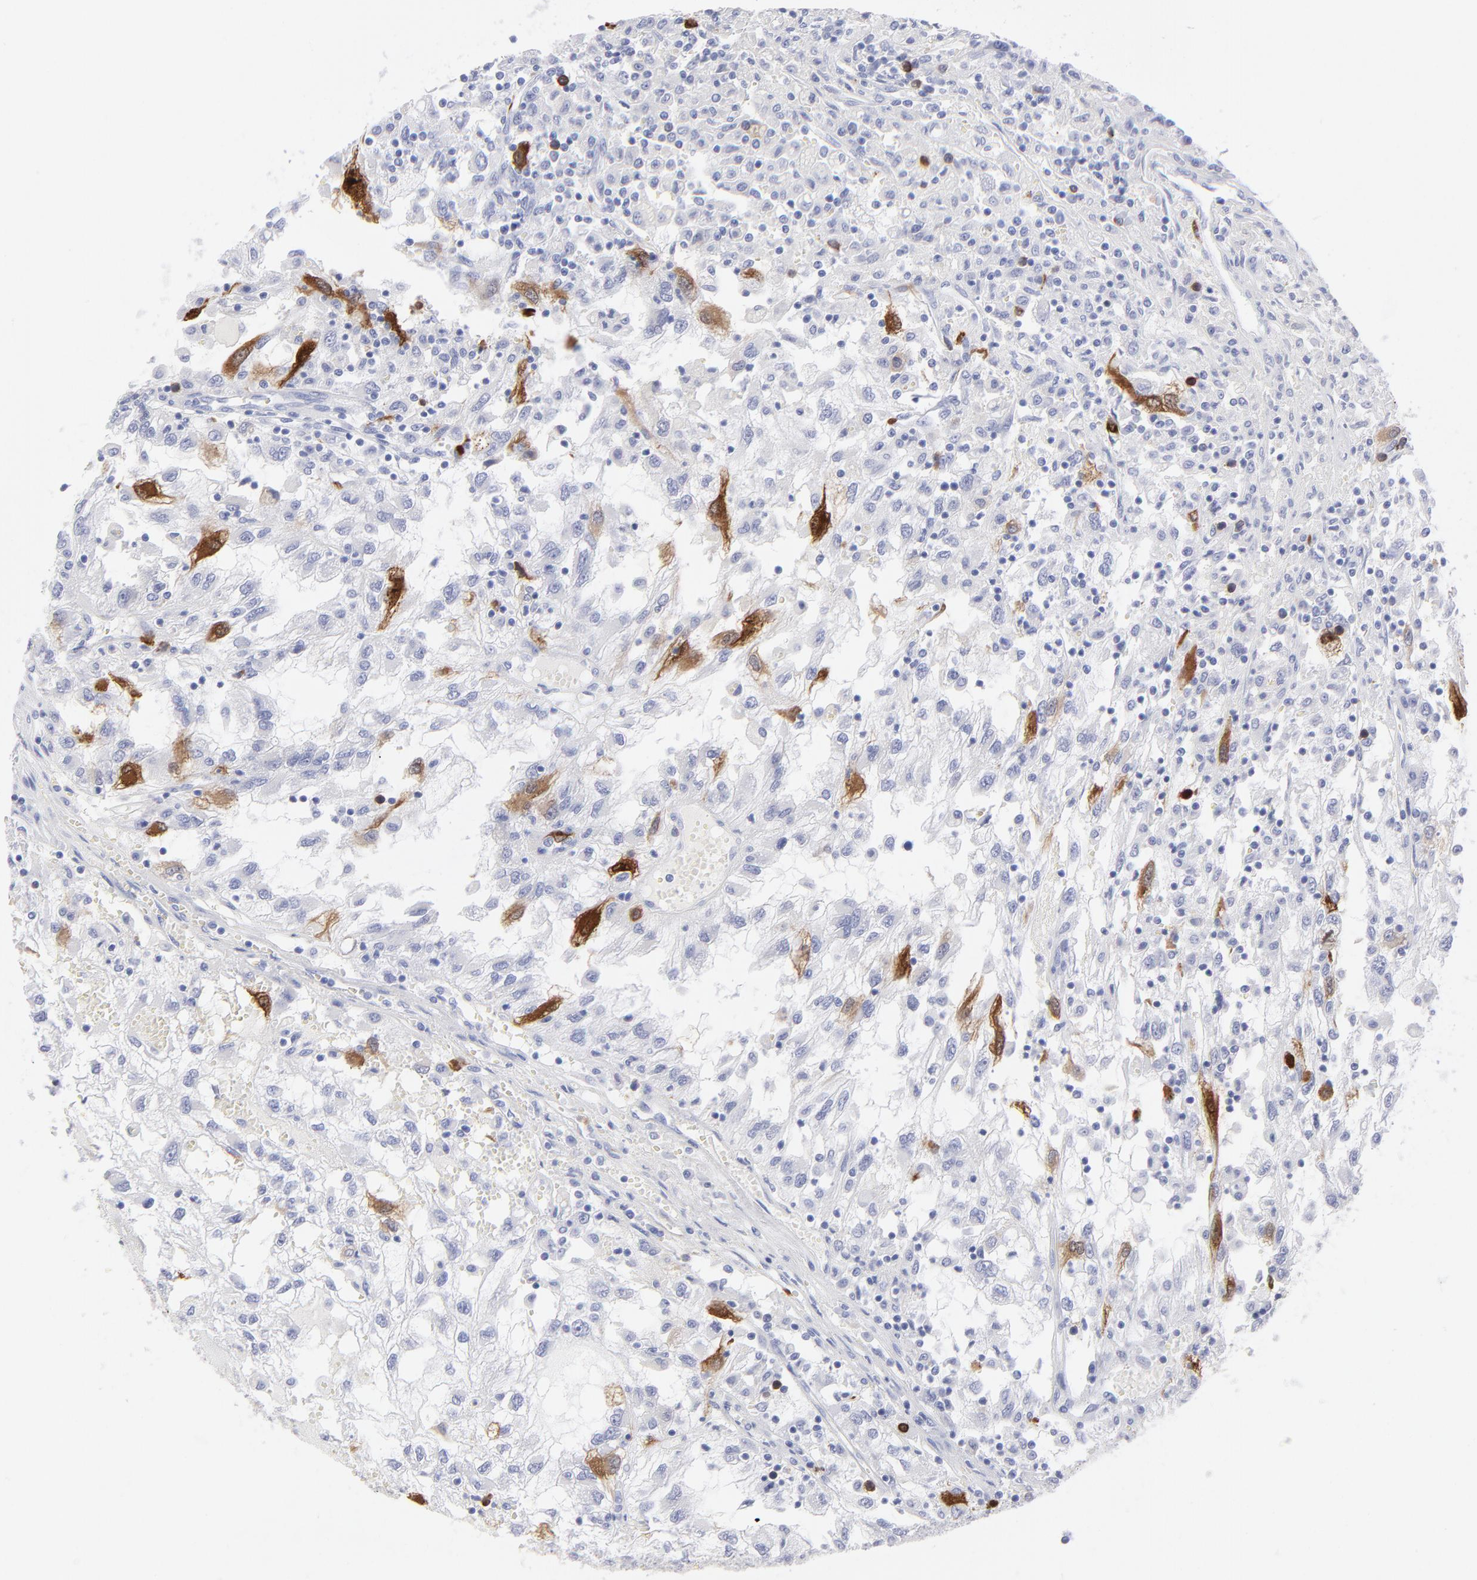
{"staining": {"intensity": "strong", "quantity": "<25%", "location": "cytoplasmic/membranous"}, "tissue": "renal cancer", "cell_type": "Tumor cells", "image_type": "cancer", "snomed": [{"axis": "morphology", "description": "Normal tissue, NOS"}, {"axis": "morphology", "description": "Adenocarcinoma, NOS"}, {"axis": "topography", "description": "Kidney"}], "caption": "This micrograph exhibits immunohistochemistry staining of renal cancer, with medium strong cytoplasmic/membranous positivity in approximately <25% of tumor cells.", "gene": "CCNB1", "patient": {"sex": "male", "age": 71}}